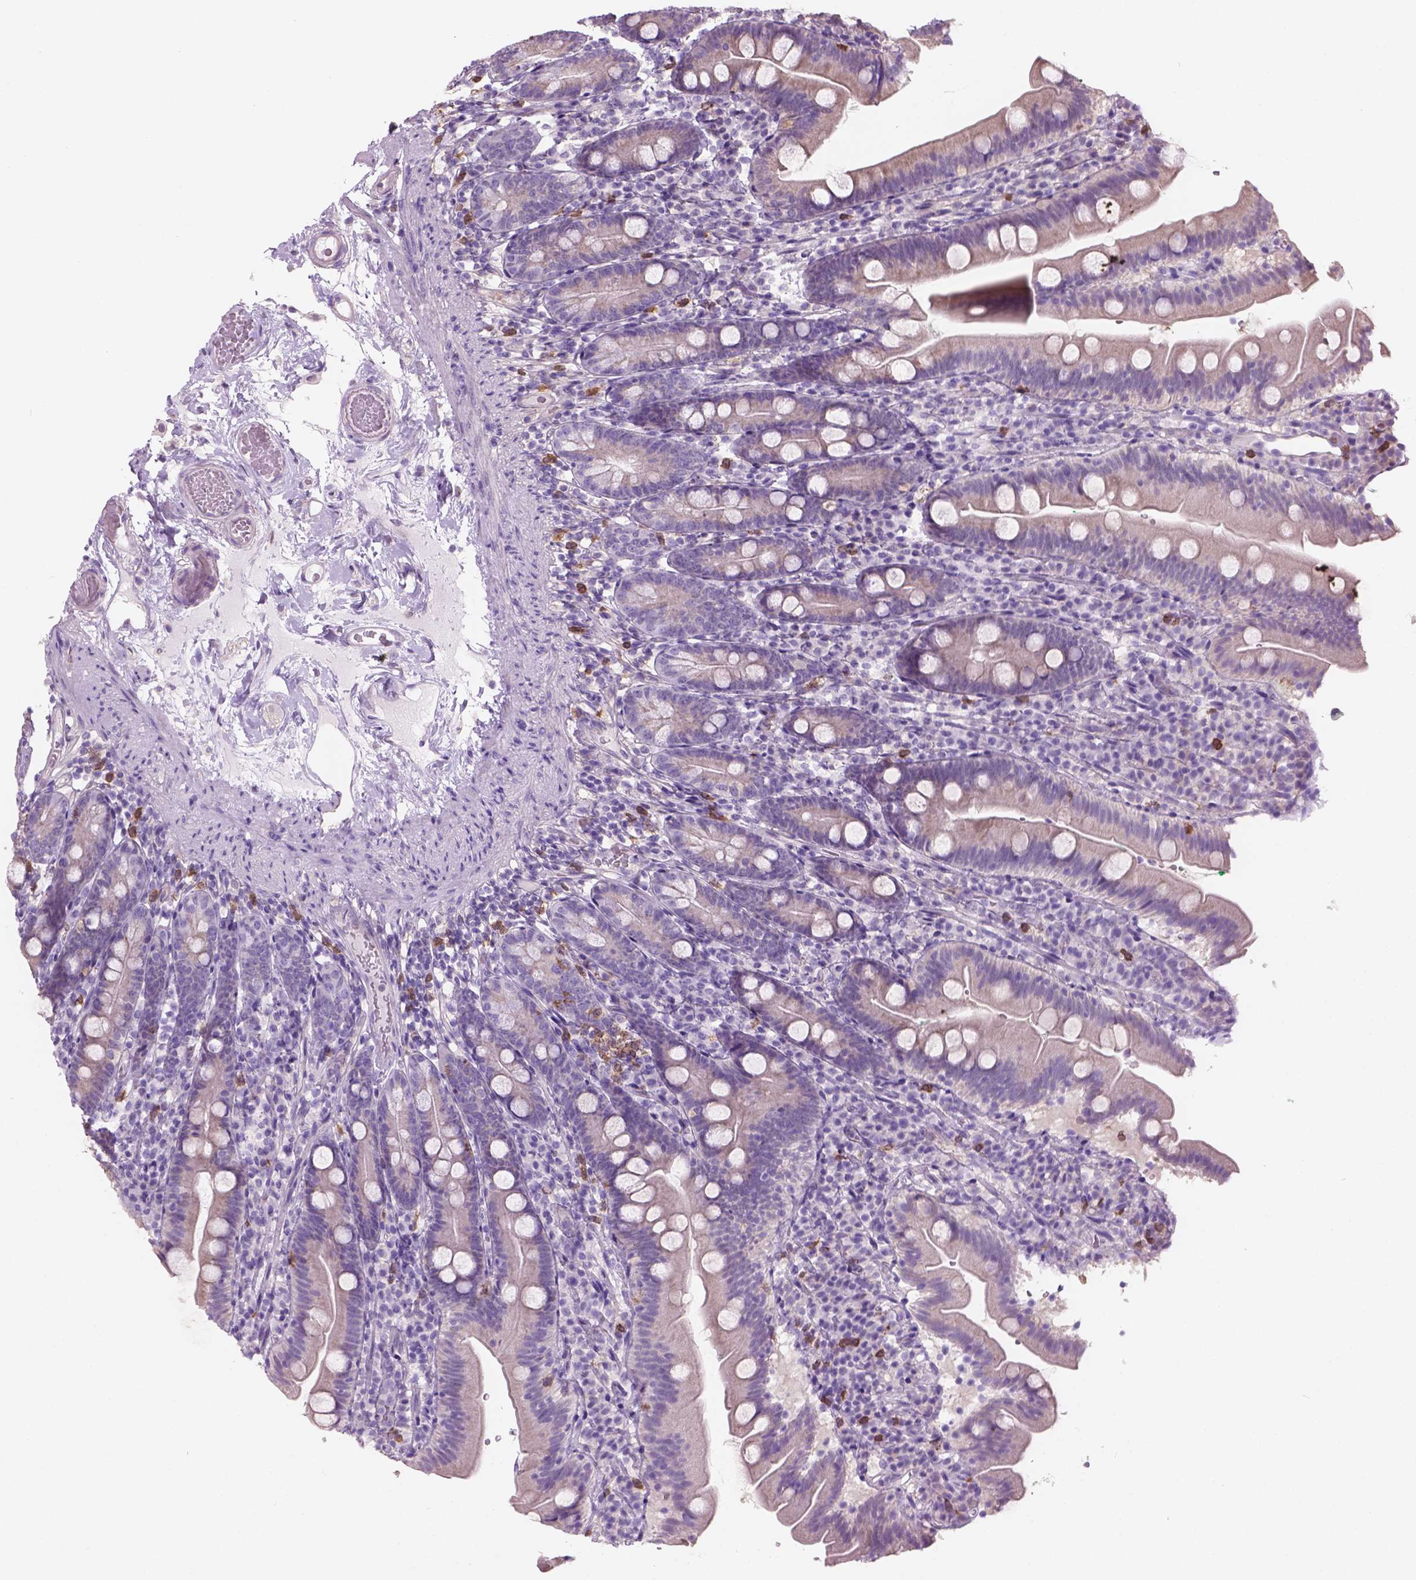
{"staining": {"intensity": "negative", "quantity": "none", "location": "none"}, "tissue": "duodenum", "cell_type": "Glandular cells", "image_type": "normal", "snomed": [{"axis": "morphology", "description": "Normal tissue, NOS"}, {"axis": "topography", "description": "Duodenum"}], "caption": "IHC histopathology image of benign duodenum: human duodenum stained with DAB (3,3'-diaminobenzidine) exhibits no significant protein positivity in glandular cells.", "gene": "CD84", "patient": {"sex": "female", "age": 67}}